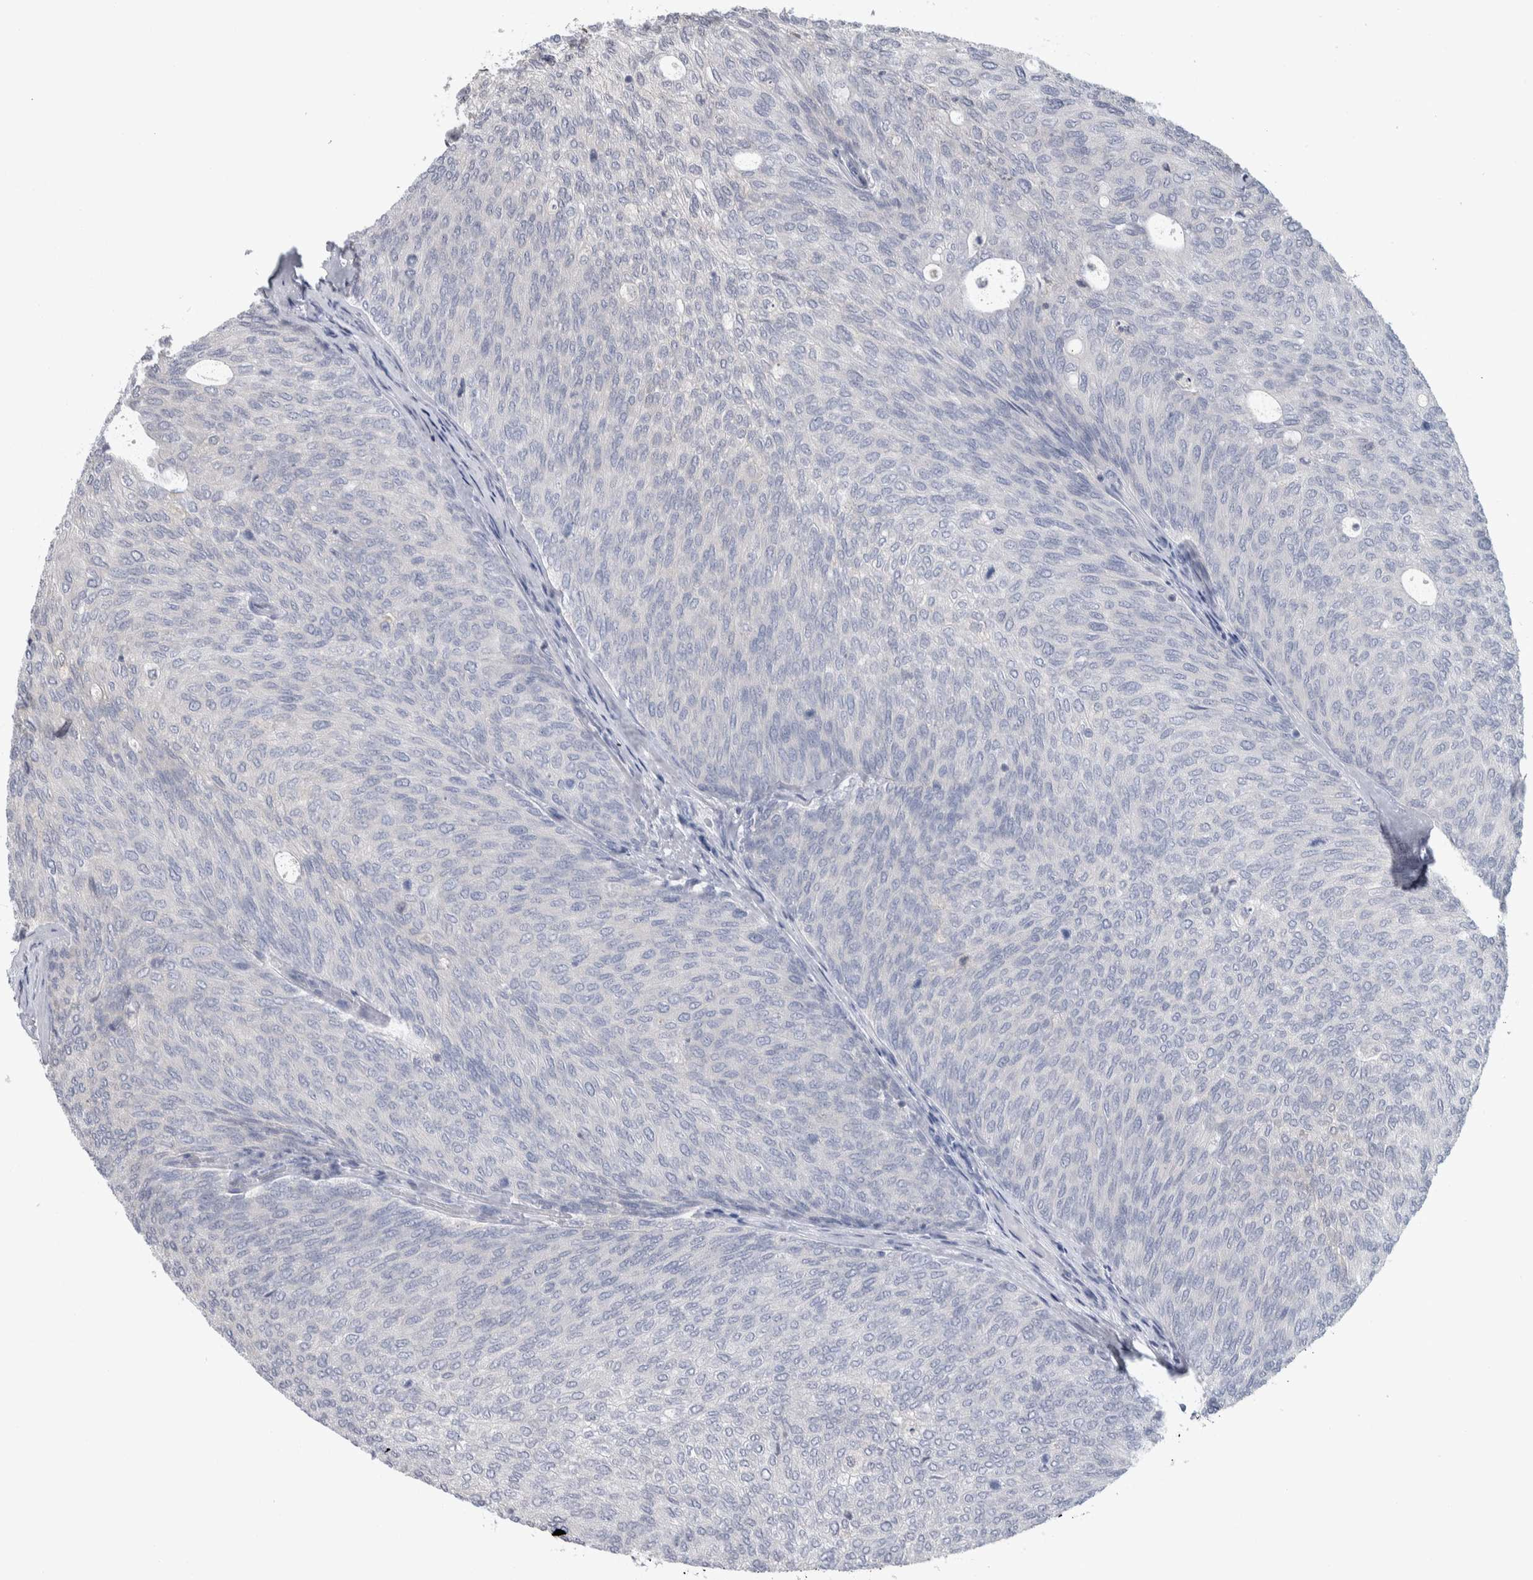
{"staining": {"intensity": "negative", "quantity": "none", "location": "none"}, "tissue": "urothelial cancer", "cell_type": "Tumor cells", "image_type": "cancer", "snomed": [{"axis": "morphology", "description": "Urothelial carcinoma, Low grade"}, {"axis": "topography", "description": "Urinary bladder"}], "caption": "IHC photomicrograph of neoplastic tissue: human low-grade urothelial carcinoma stained with DAB demonstrates no significant protein staining in tumor cells.", "gene": "HTATIP2", "patient": {"sex": "female", "age": 79}}